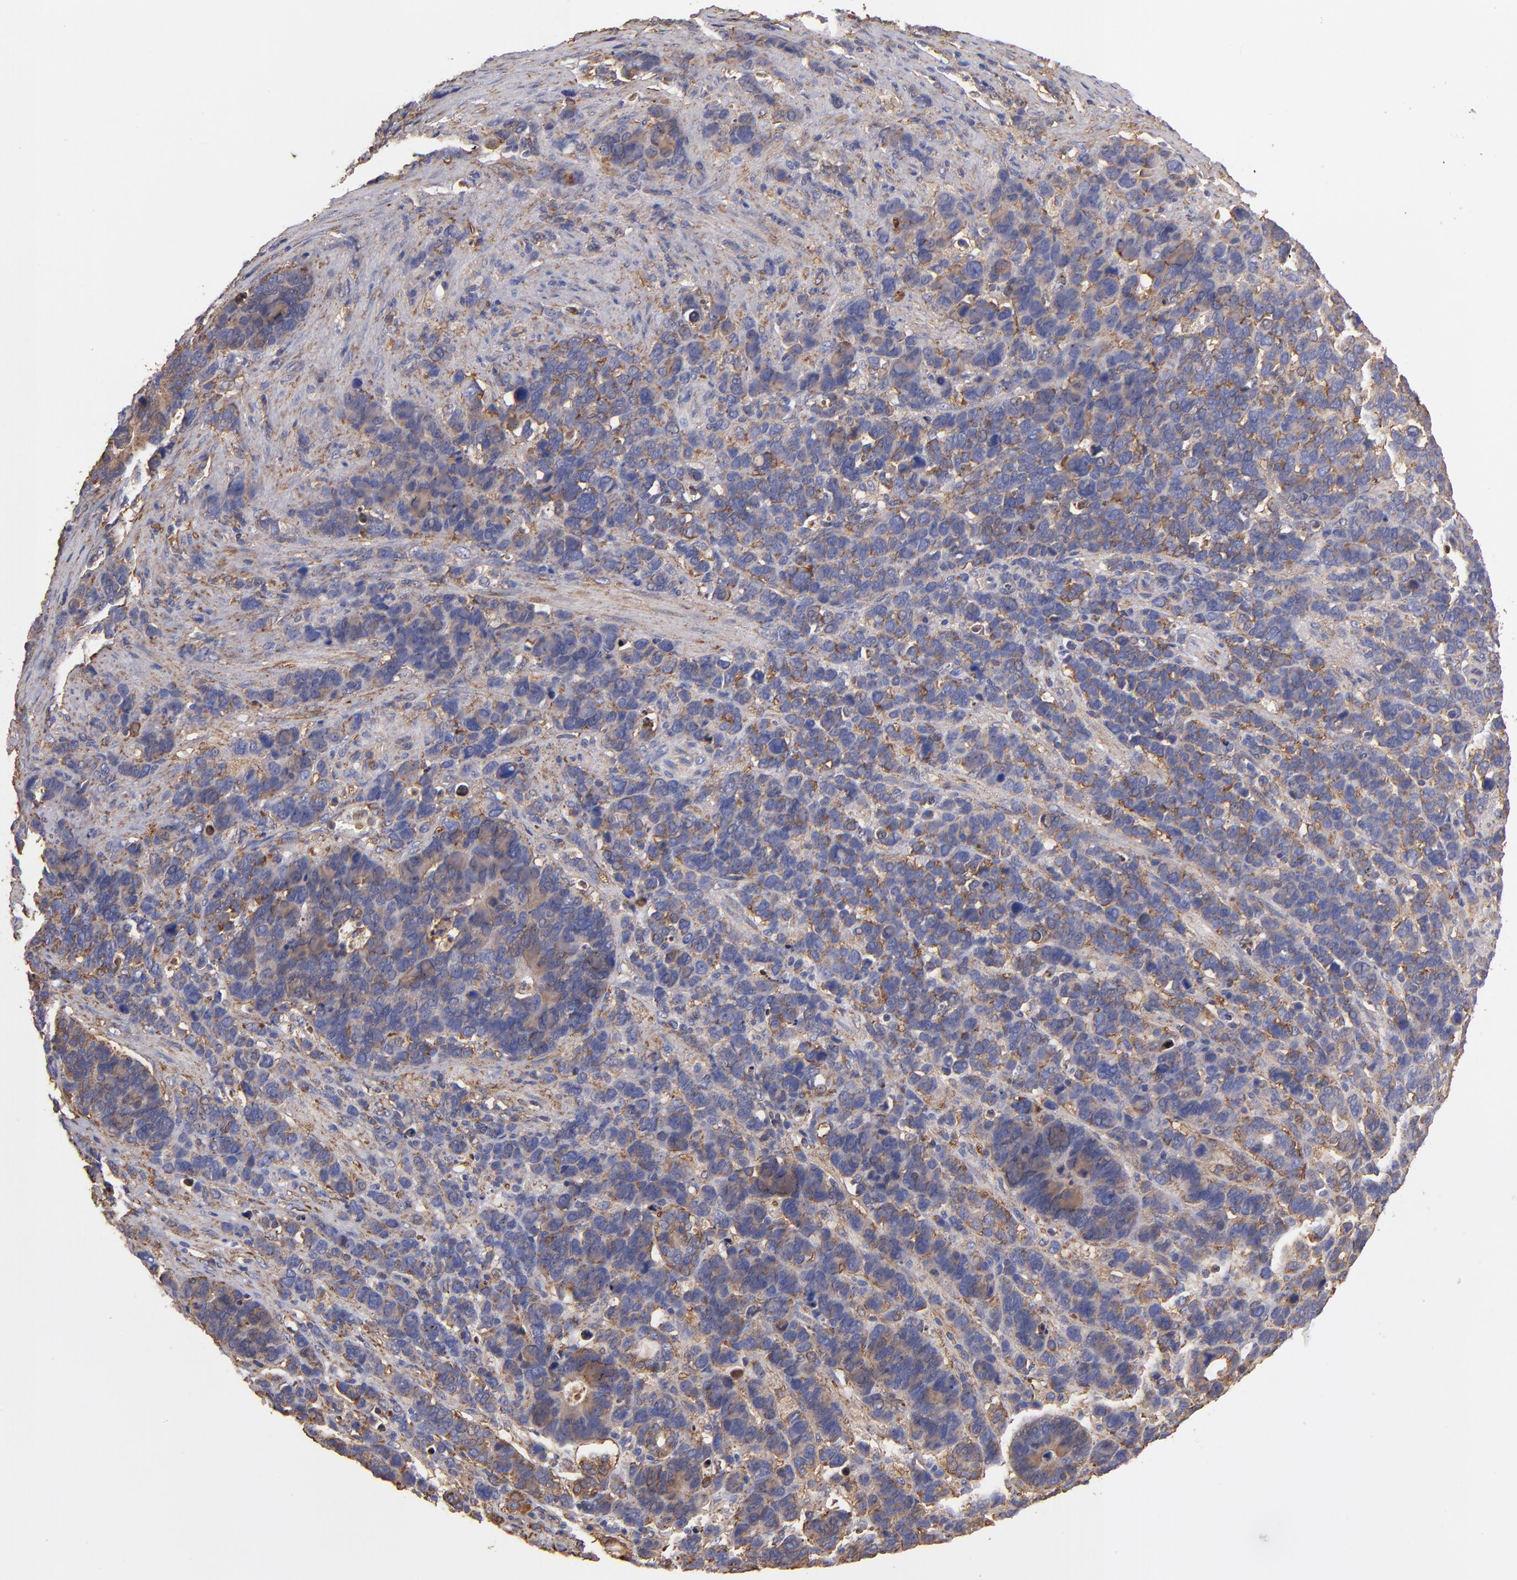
{"staining": {"intensity": "negative", "quantity": "none", "location": "none"}, "tissue": "stomach cancer", "cell_type": "Tumor cells", "image_type": "cancer", "snomed": [{"axis": "morphology", "description": "Adenocarcinoma, NOS"}, {"axis": "topography", "description": "Stomach, upper"}], "caption": "Tumor cells show no significant staining in stomach cancer.", "gene": "MVP", "patient": {"sex": "male", "age": 71}}